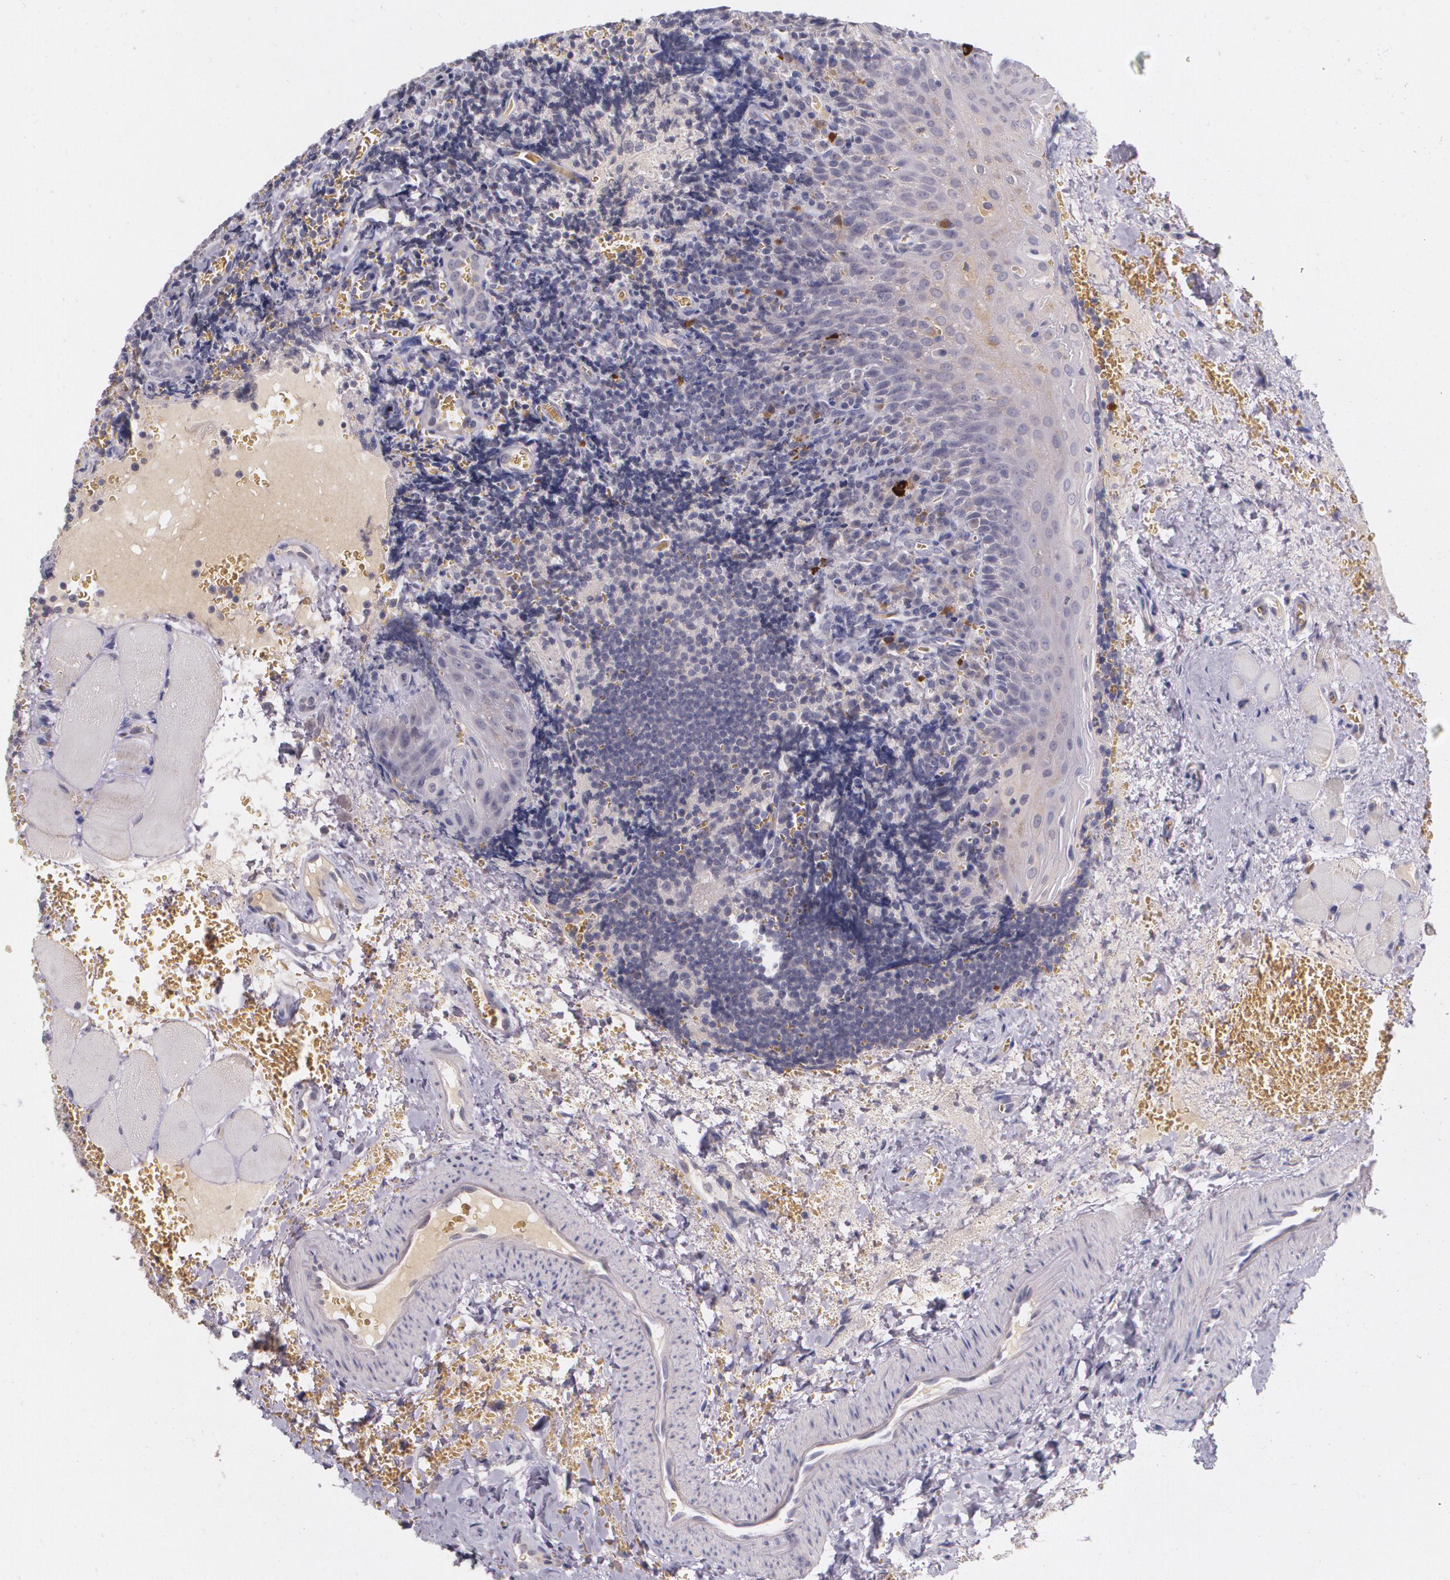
{"staining": {"intensity": "weak", "quantity": "<25%", "location": "cytoplasmic/membranous"}, "tissue": "tonsil", "cell_type": "Non-germinal center cells", "image_type": "normal", "snomed": [{"axis": "morphology", "description": "Normal tissue, NOS"}, {"axis": "topography", "description": "Tonsil"}], "caption": "An image of tonsil stained for a protein displays no brown staining in non-germinal center cells.", "gene": "TM4SF1", "patient": {"sex": "male", "age": 20}}